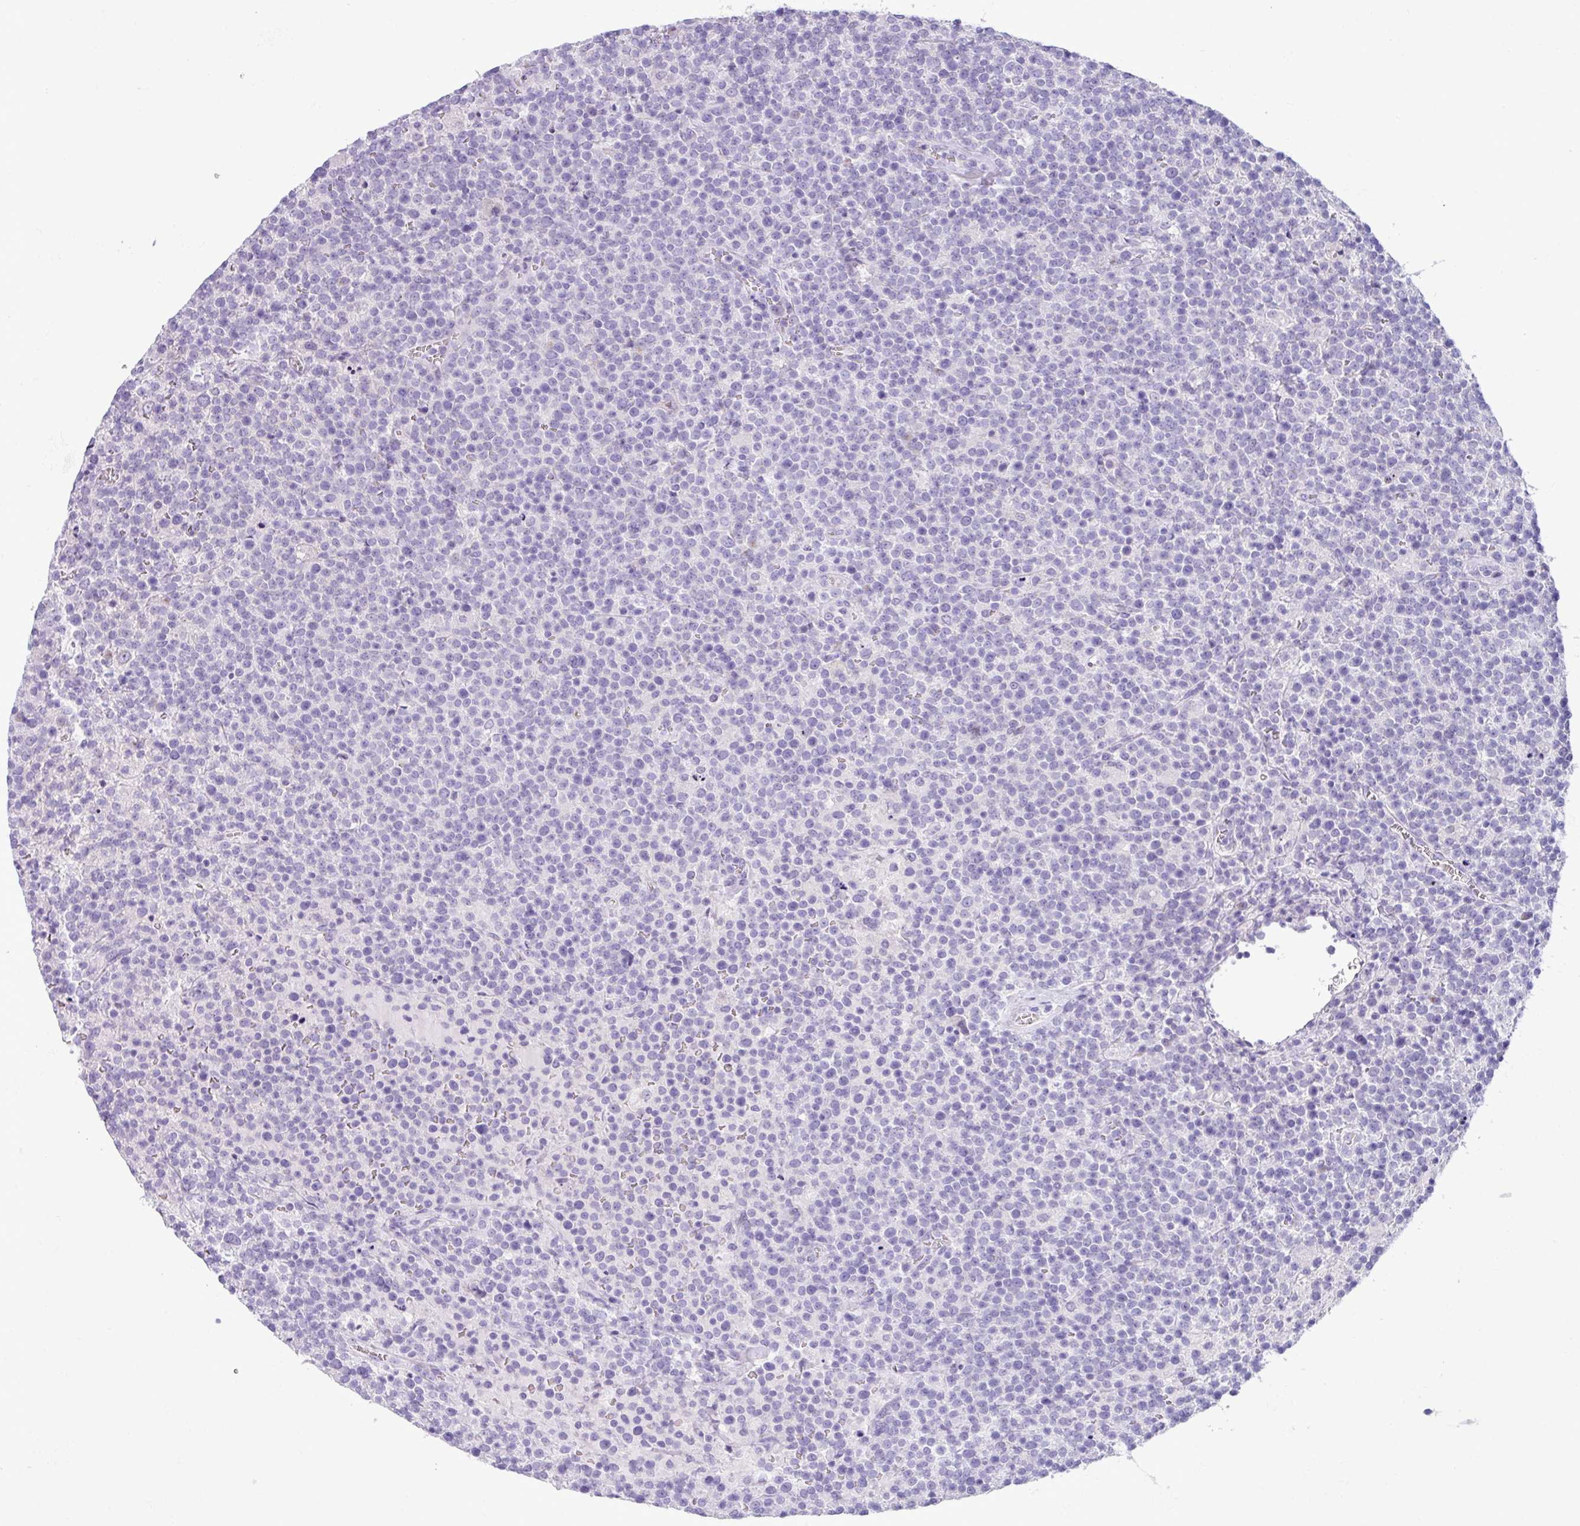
{"staining": {"intensity": "negative", "quantity": "none", "location": "none"}, "tissue": "lymphoma", "cell_type": "Tumor cells", "image_type": "cancer", "snomed": [{"axis": "morphology", "description": "Malignant lymphoma, non-Hodgkin's type, High grade"}, {"axis": "topography", "description": "Lymph node"}], "caption": "Tumor cells show no significant positivity in malignant lymphoma, non-Hodgkin's type (high-grade).", "gene": "STIMATE", "patient": {"sex": "male", "age": 61}}